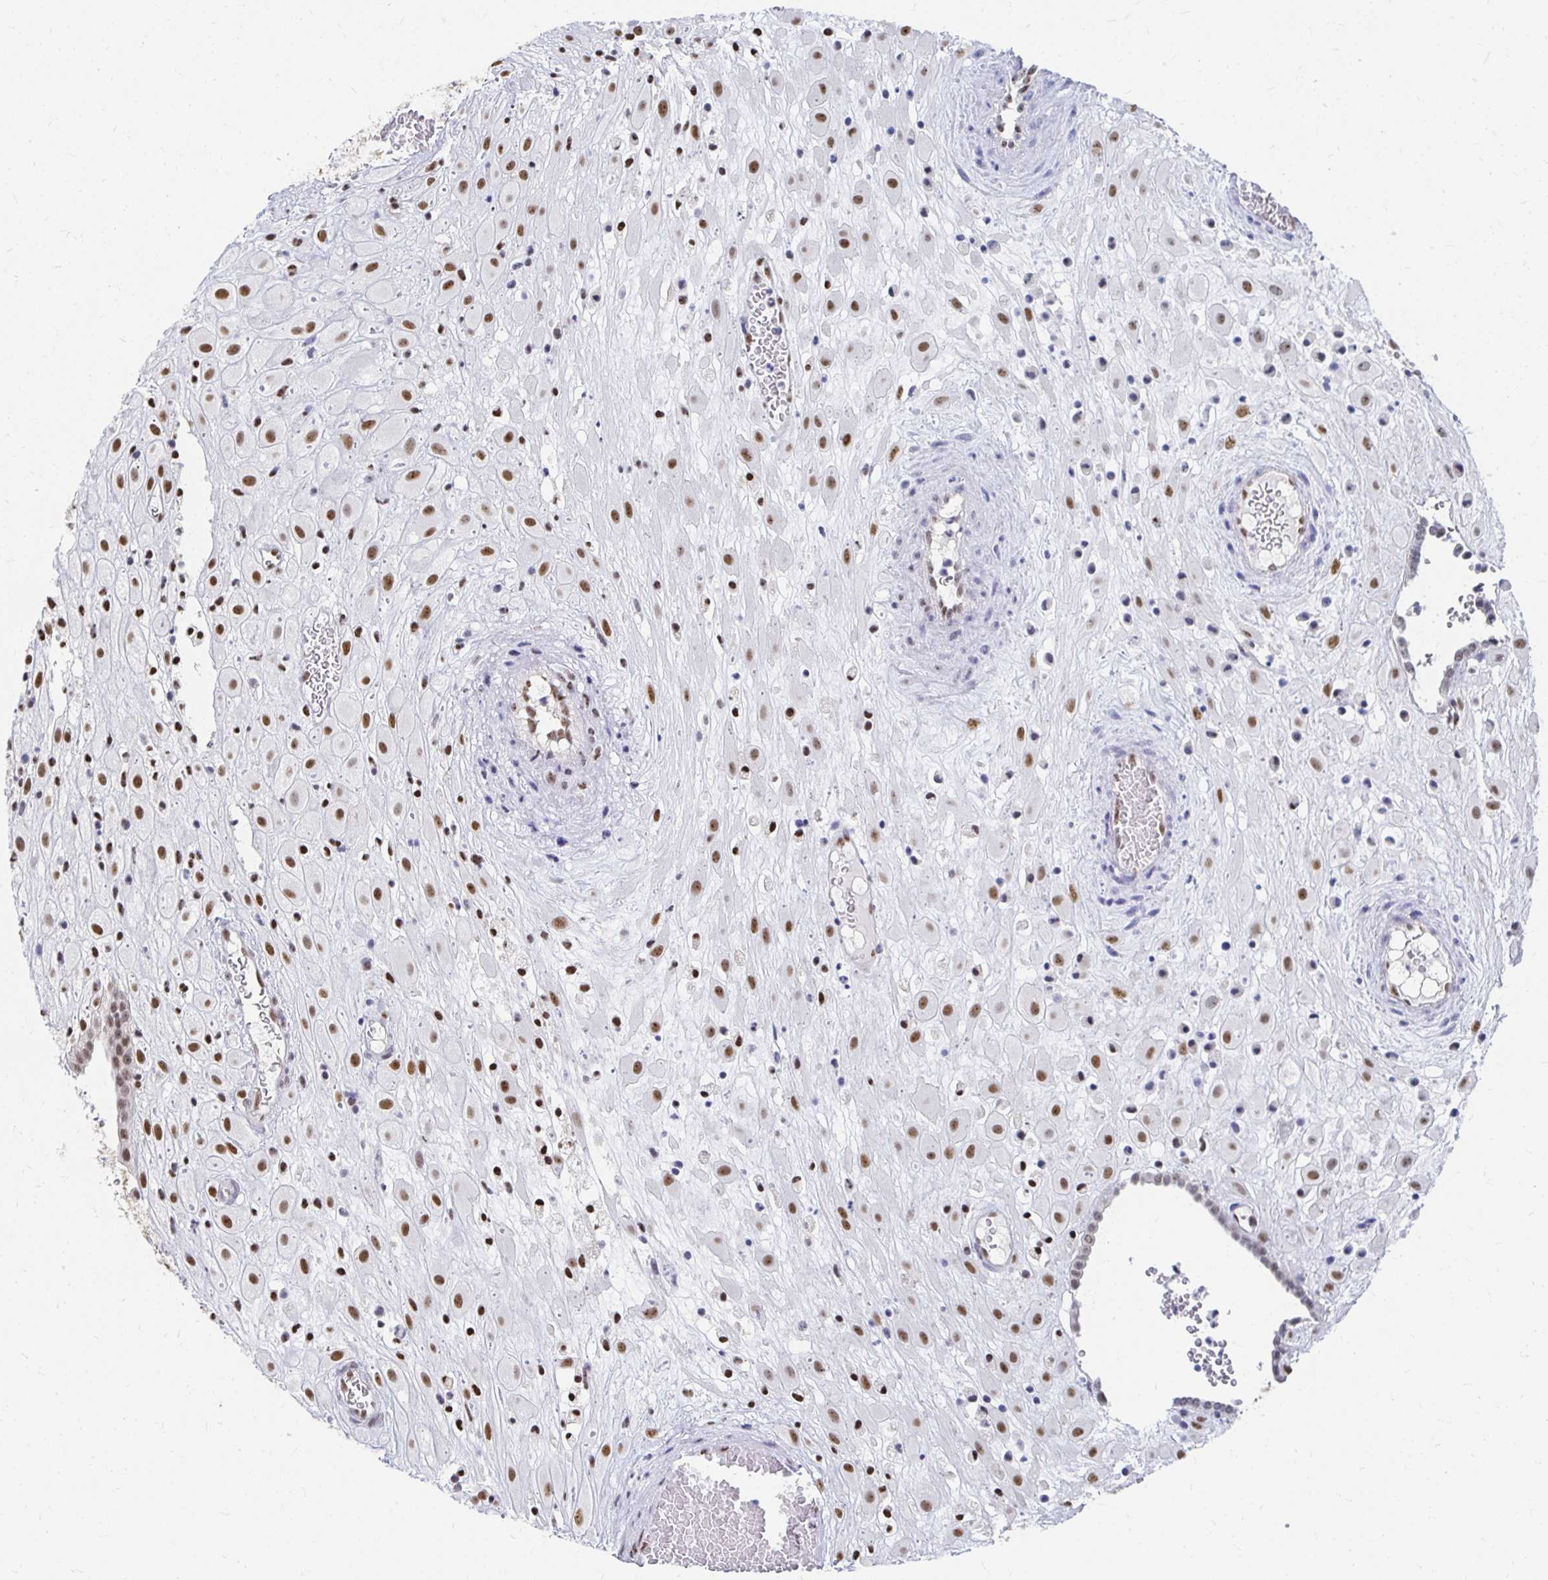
{"staining": {"intensity": "moderate", "quantity": ">75%", "location": "nuclear"}, "tissue": "placenta", "cell_type": "Decidual cells", "image_type": "normal", "snomed": [{"axis": "morphology", "description": "Normal tissue, NOS"}, {"axis": "topography", "description": "Placenta"}], "caption": "High-power microscopy captured an immunohistochemistry histopathology image of benign placenta, revealing moderate nuclear positivity in about >75% of decidual cells. The staining was performed using DAB to visualize the protein expression in brown, while the nuclei were stained in blue with hematoxylin (Magnification: 20x).", "gene": "CLIC3", "patient": {"sex": "female", "age": 24}}